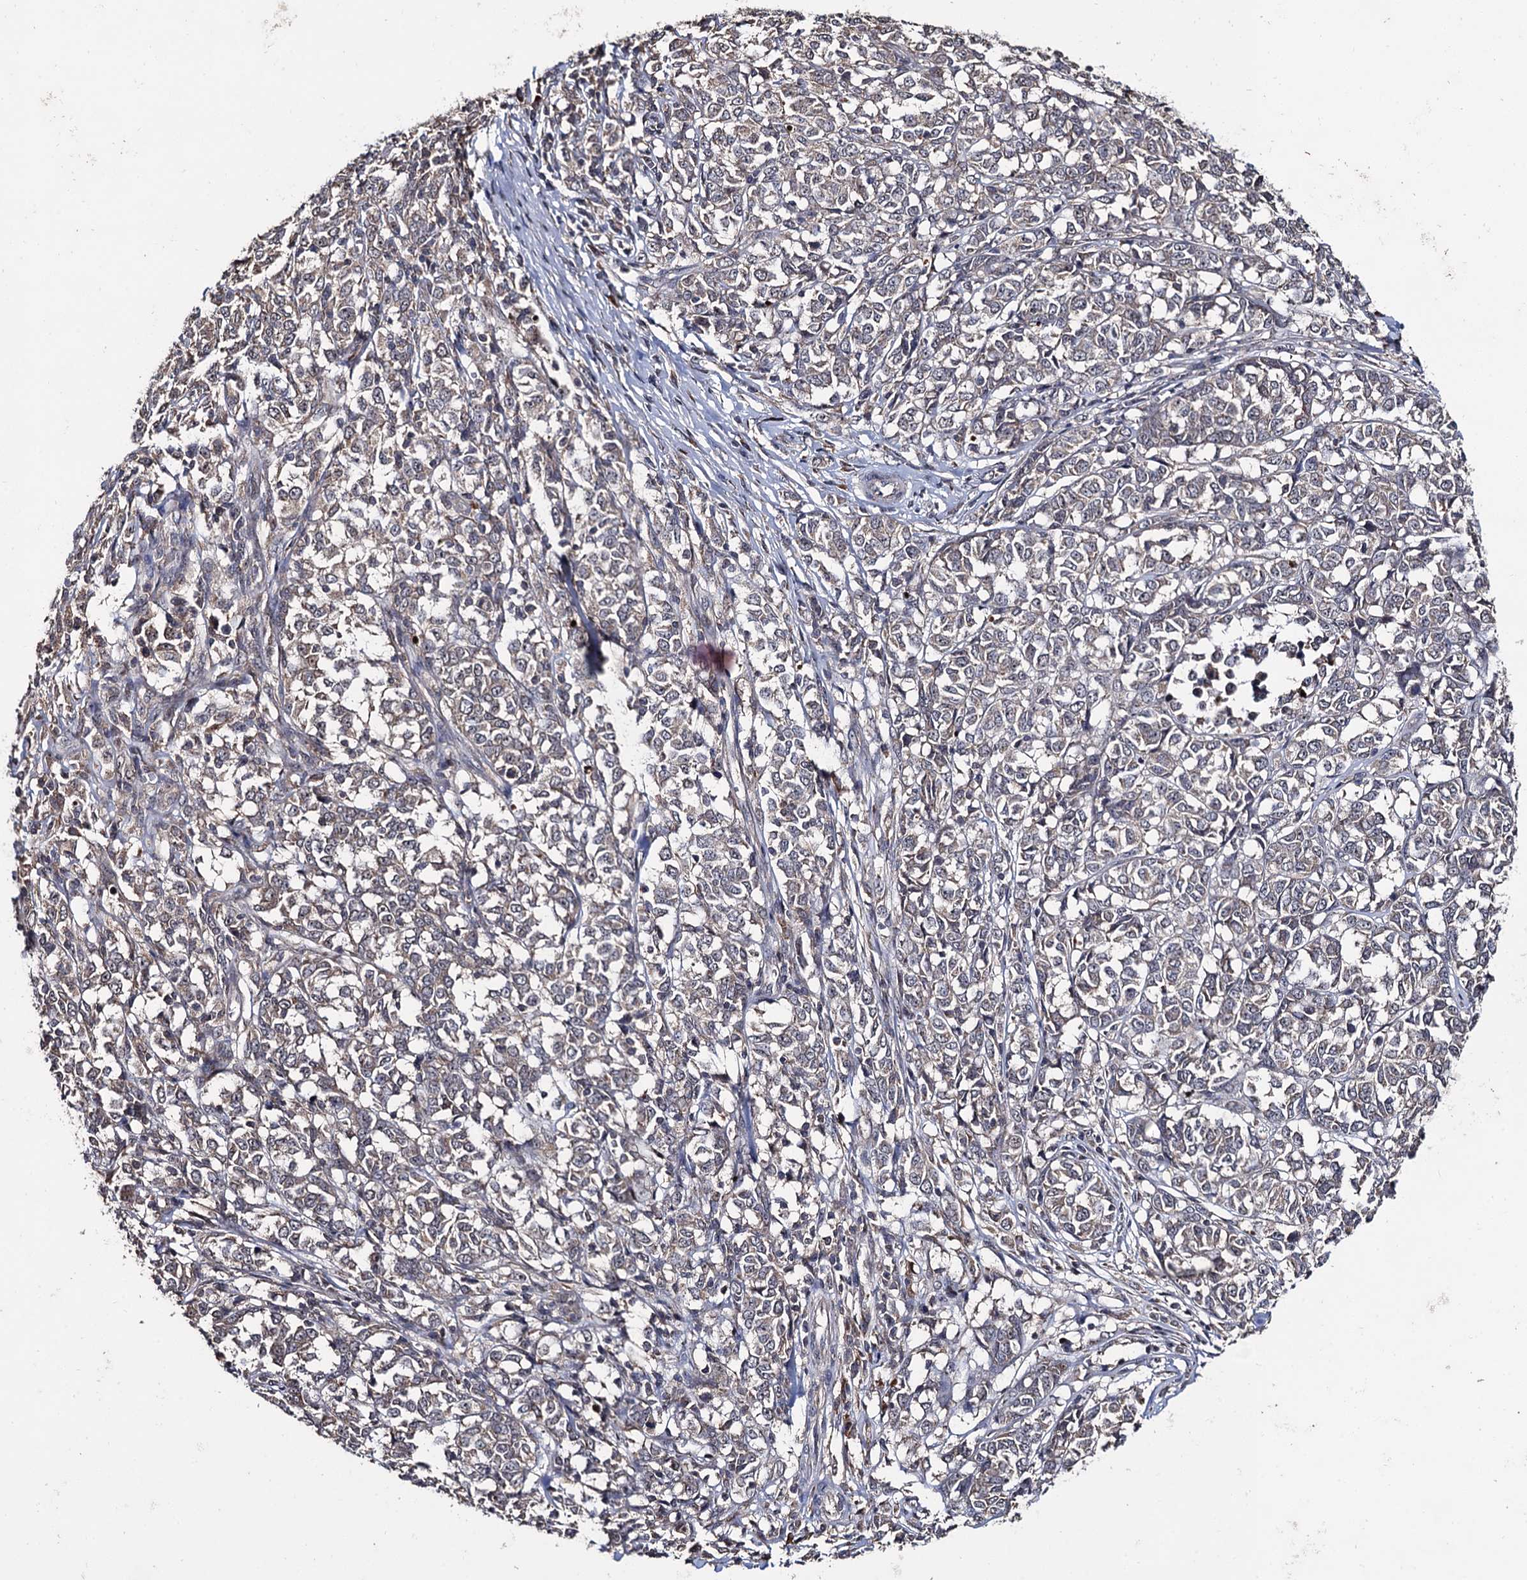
{"staining": {"intensity": "negative", "quantity": "none", "location": "none"}, "tissue": "melanoma", "cell_type": "Tumor cells", "image_type": "cancer", "snomed": [{"axis": "morphology", "description": "Malignant melanoma, NOS"}, {"axis": "topography", "description": "Skin"}], "caption": "Immunohistochemistry (IHC) histopathology image of neoplastic tissue: human malignant melanoma stained with DAB (3,3'-diaminobenzidine) demonstrates no significant protein expression in tumor cells.", "gene": "LRRC63", "patient": {"sex": "female", "age": 72}}